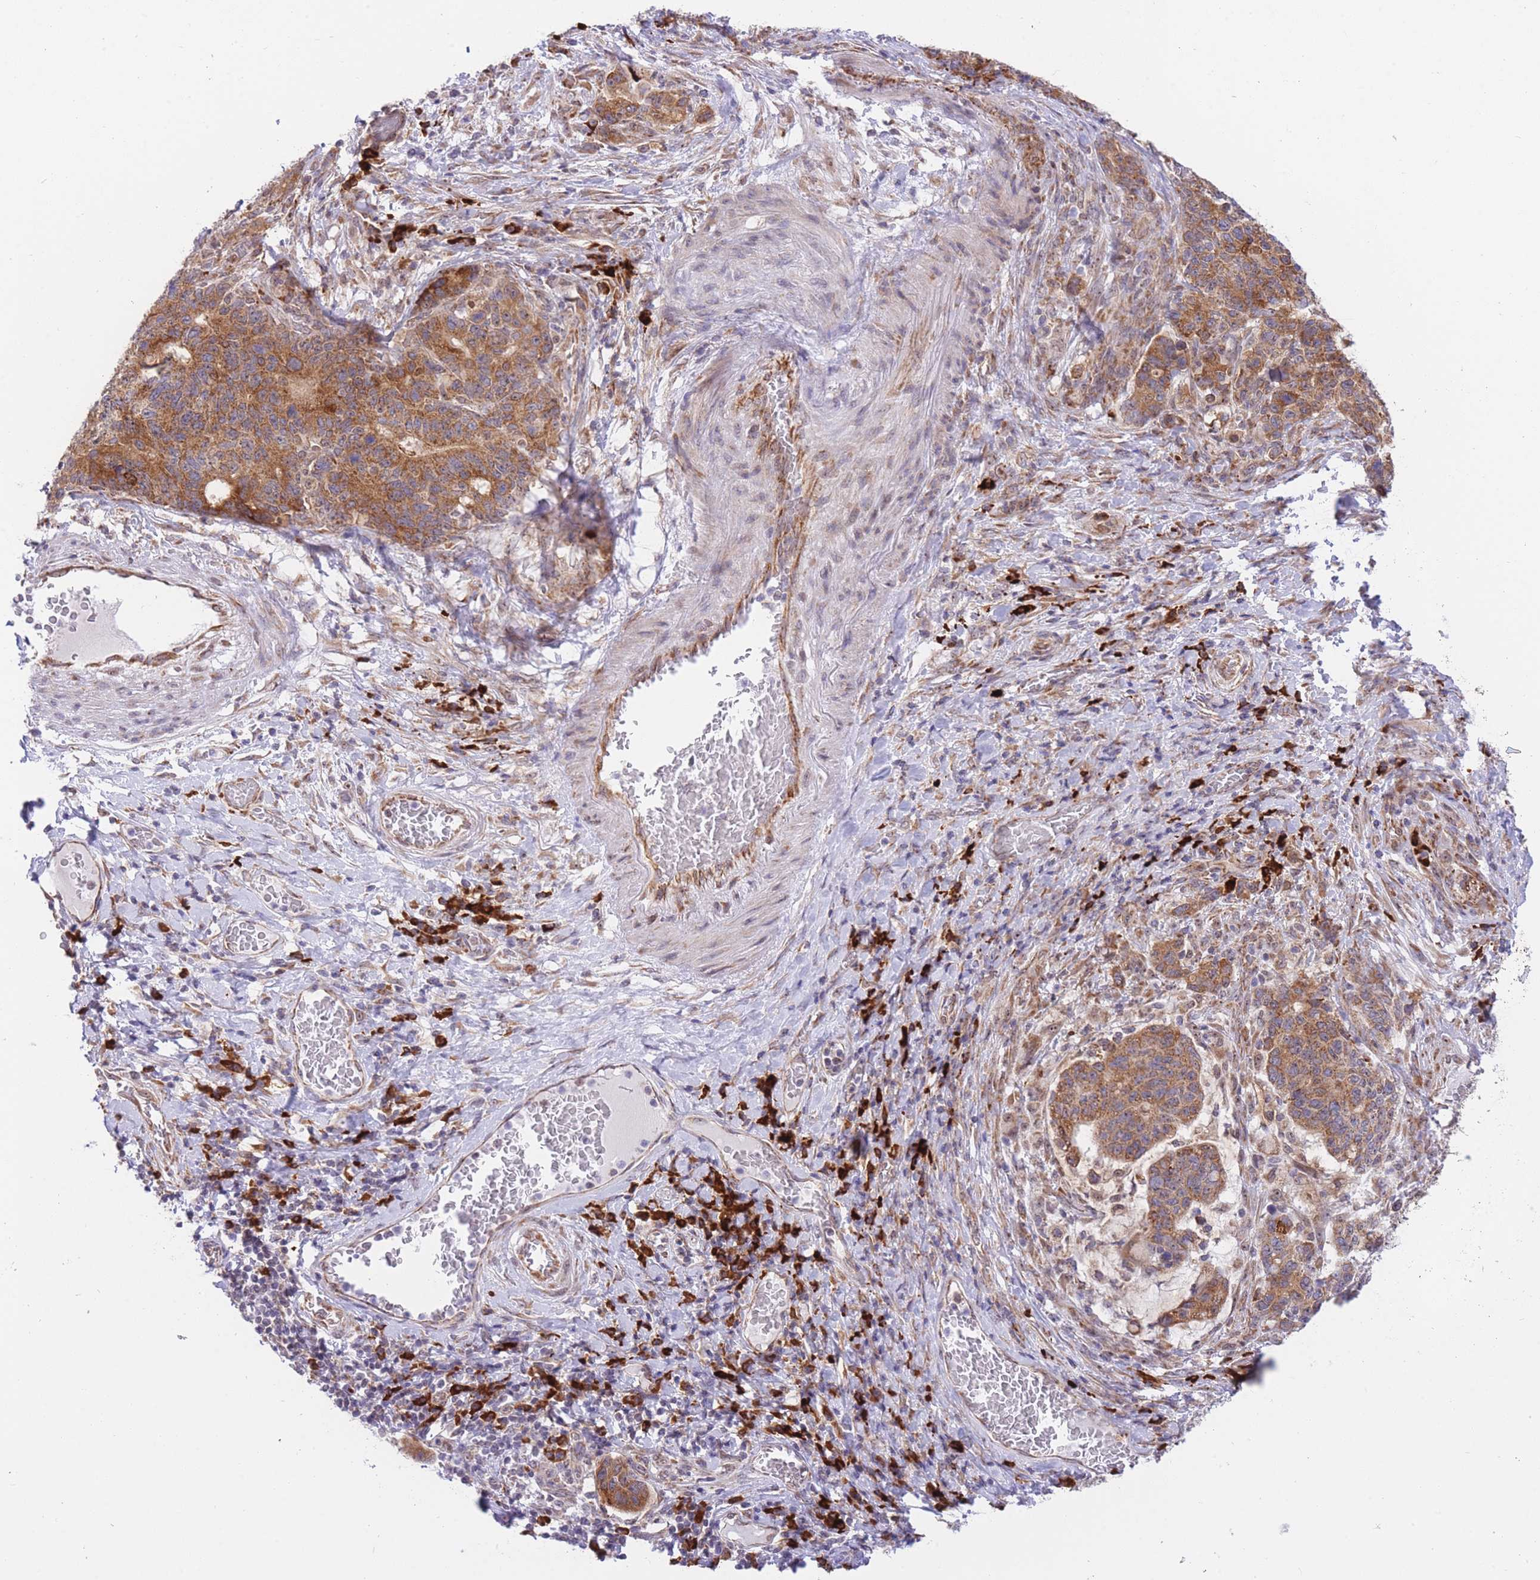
{"staining": {"intensity": "strong", "quantity": ">75%", "location": "cytoplasmic/membranous"}, "tissue": "stomach cancer", "cell_type": "Tumor cells", "image_type": "cancer", "snomed": [{"axis": "morphology", "description": "Normal tissue, NOS"}, {"axis": "morphology", "description": "Adenocarcinoma, NOS"}, {"axis": "topography", "description": "Stomach"}], "caption": "A brown stain shows strong cytoplasmic/membranous staining of a protein in human adenocarcinoma (stomach) tumor cells. (Brightfield microscopy of DAB IHC at high magnification).", "gene": "EXOSC8", "patient": {"sex": "female", "age": 64}}